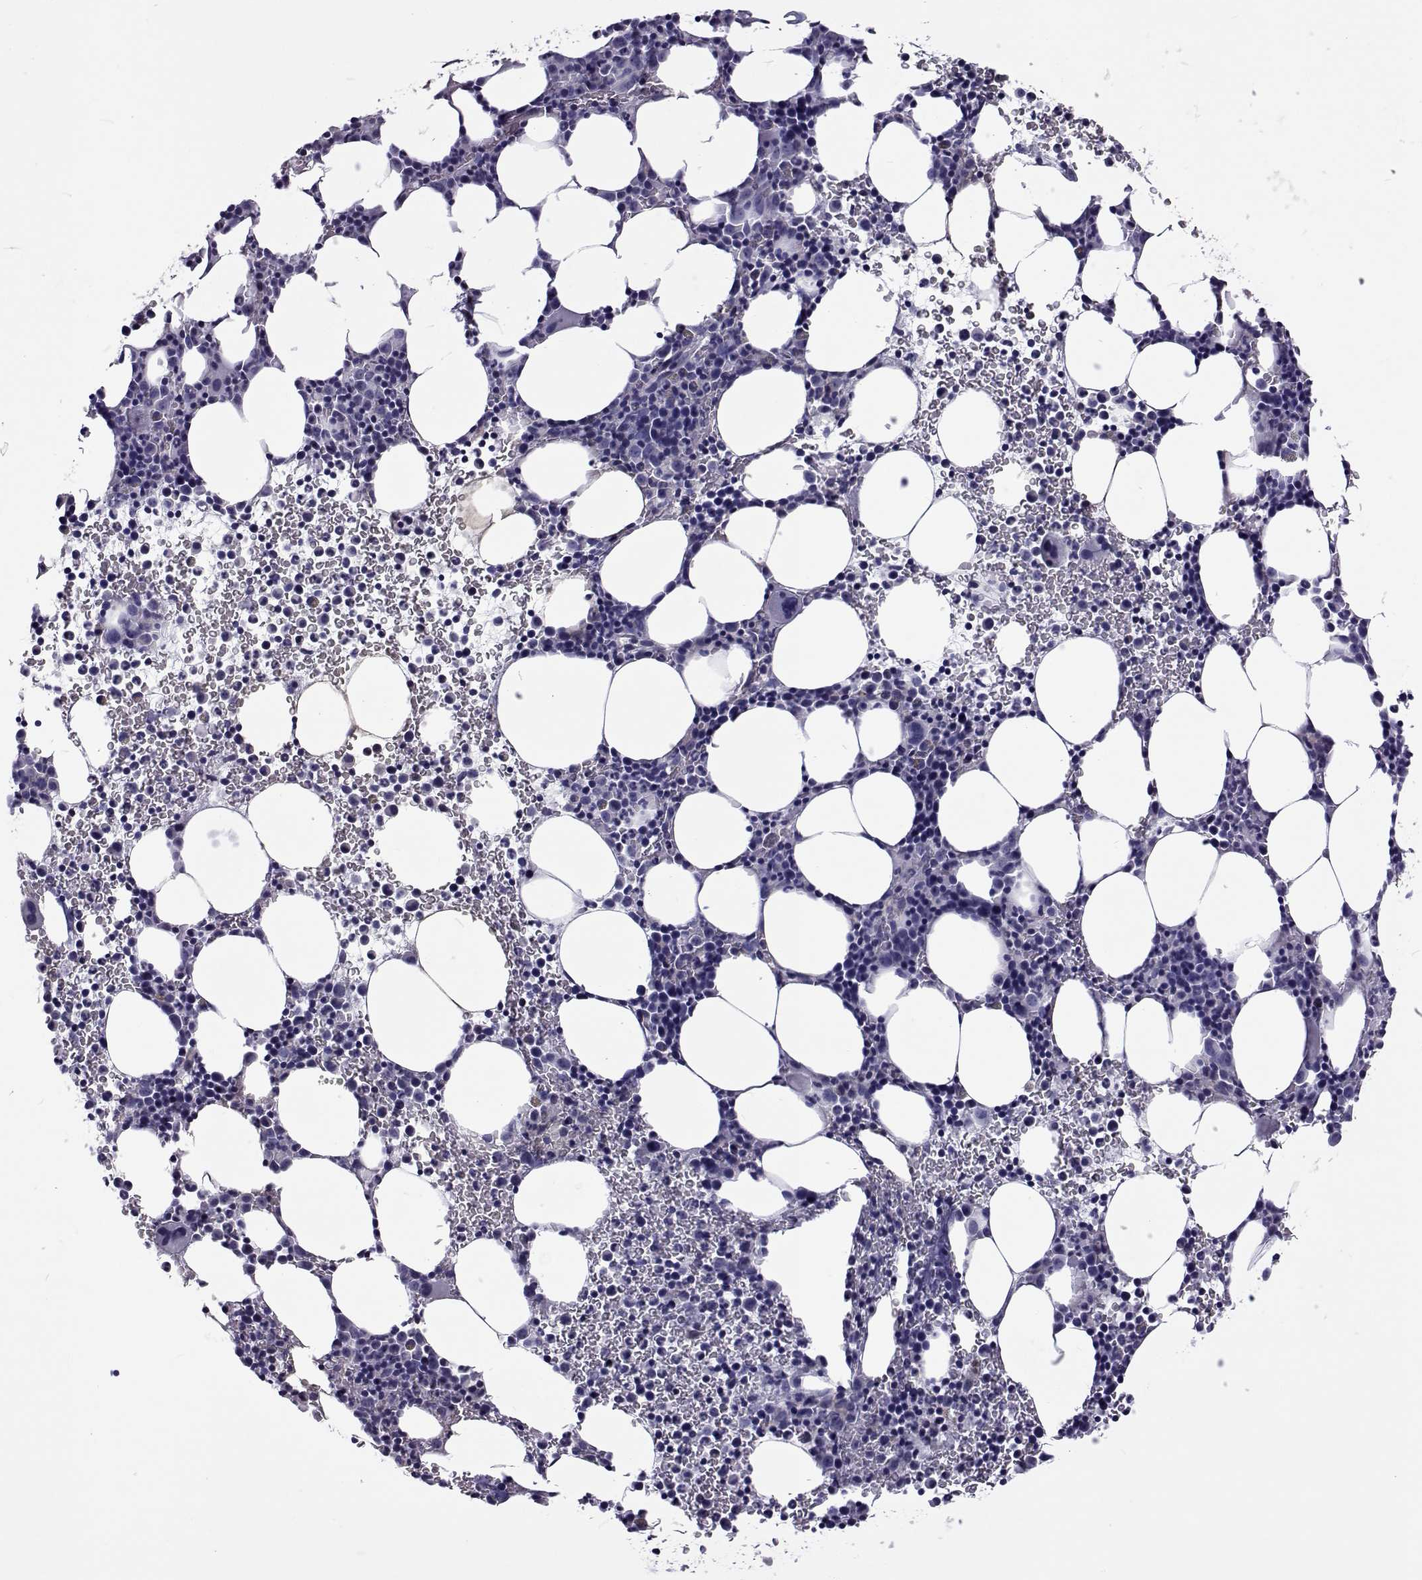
{"staining": {"intensity": "negative", "quantity": "none", "location": "none"}, "tissue": "bone marrow", "cell_type": "Hematopoietic cells", "image_type": "normal", "snomed": [{"axis": "morphology", "description": "Normal tissue, NOS"}, {"axis": "topography", "description": "Bone marrow"}], "caption": "Hematopoietic cells show no significant protein staining in normal bone marrow.", "gene": "TCF15", "patient": {"sex": "male", "age": 58}}